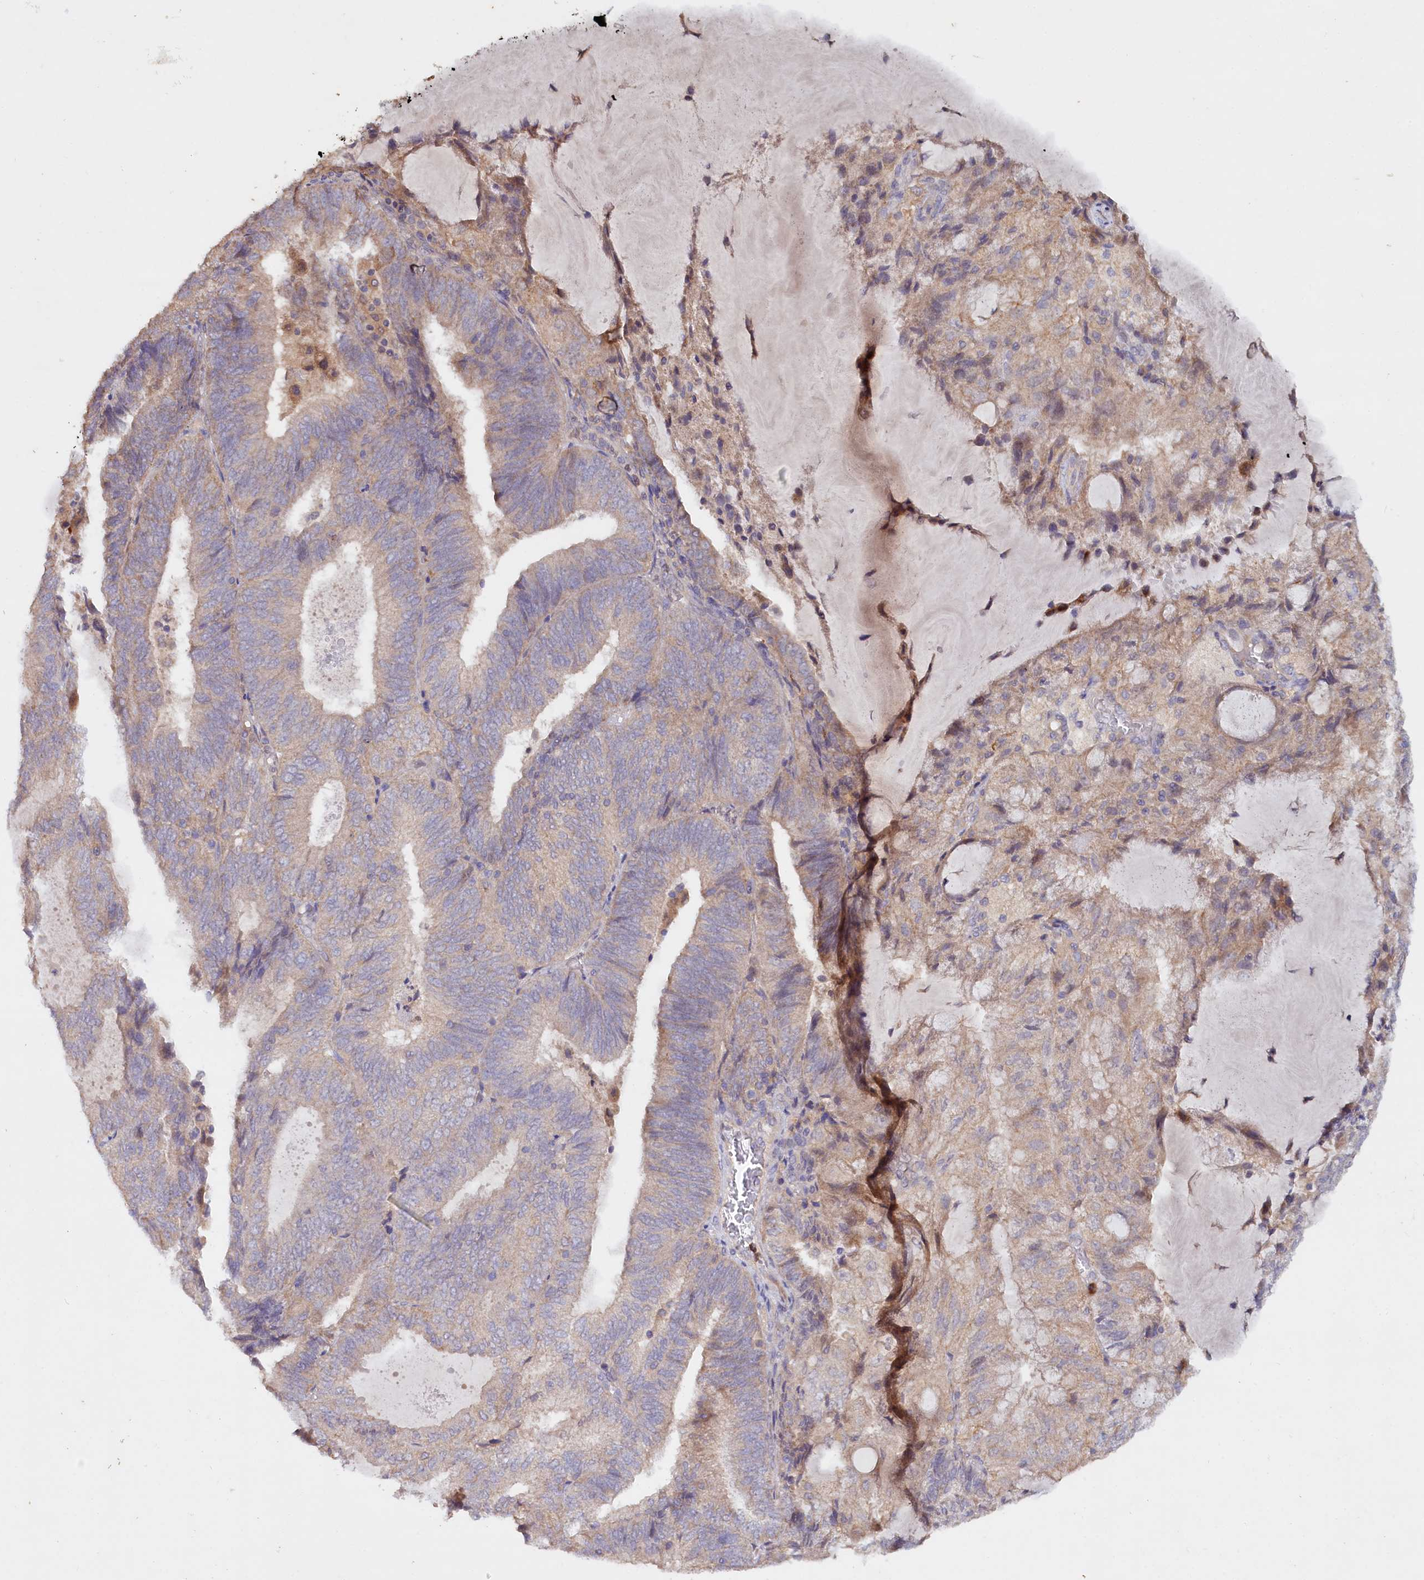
{"staining": {"intensity": "negative", "quantity": "none", "location": "none"}, "tissue": "endometrial cancer", "cell_type": "Tumor cells", "image_type": "cancer", "snomed": [{"axis": "morphology", "description": "Adenocarcinoma, NOS"}, {"axis": "topography", "description": "Endometrium"}], "caption": "Protein analysis of endometrial adenocarcinoma demonstrates no significant positivity in tumor cells.", "gene": "ETFBKMT", "patient": {"sex": "female", "age": 81}}